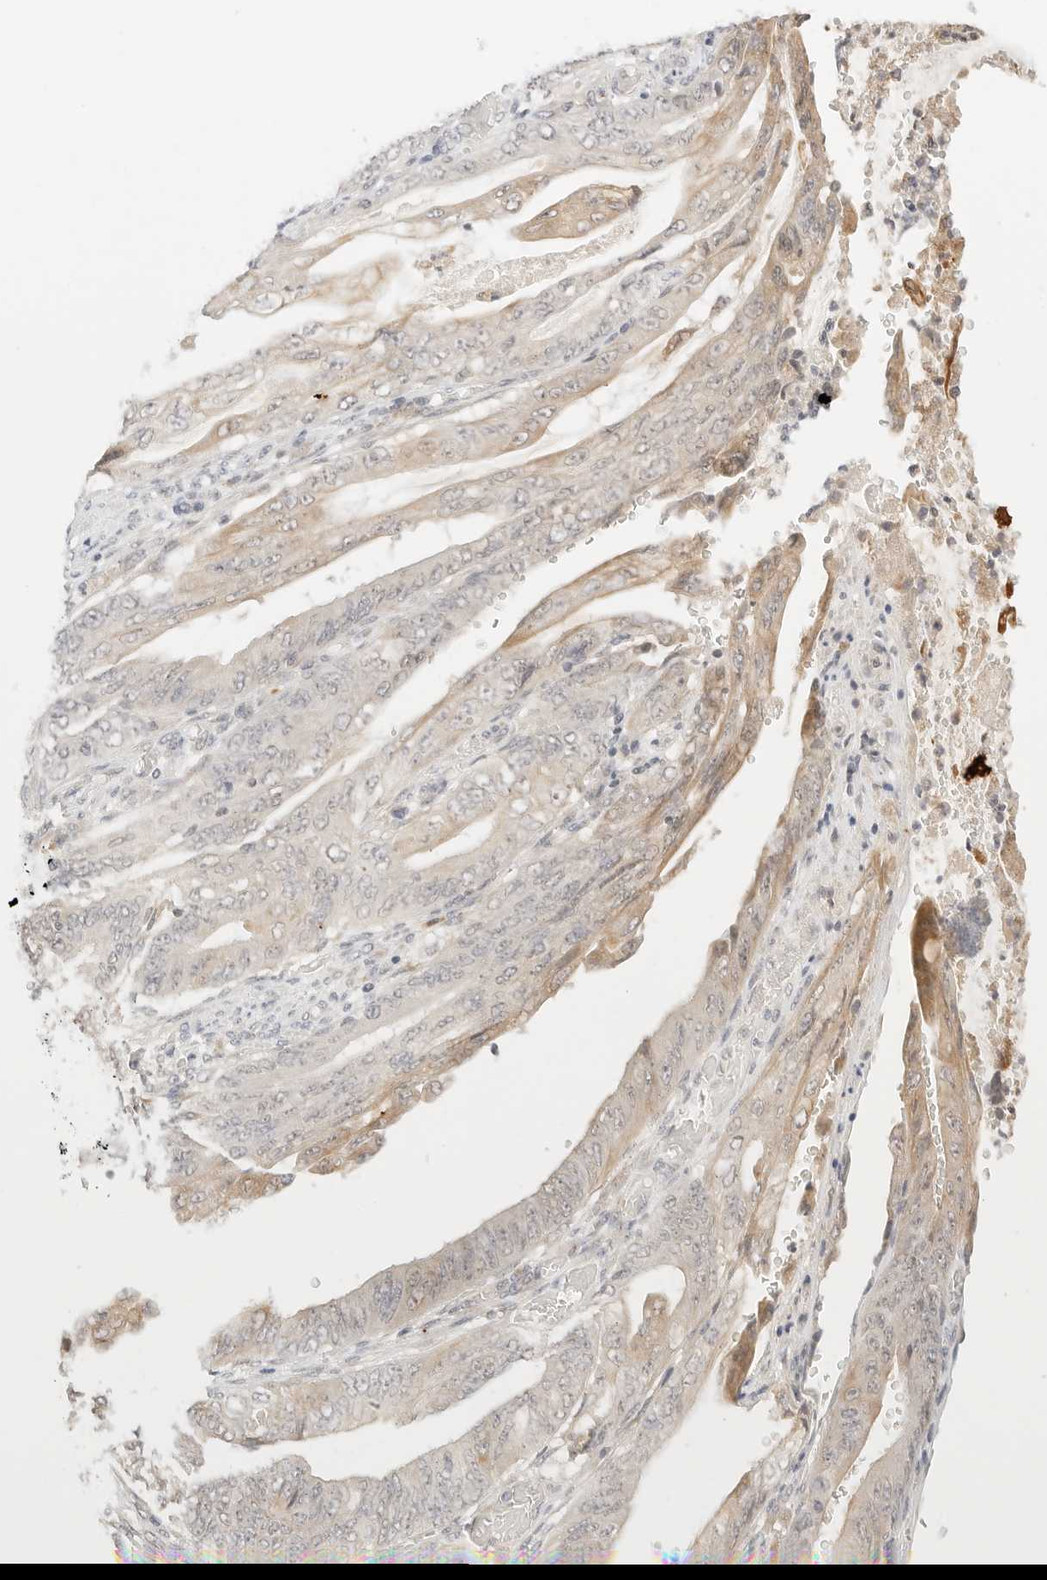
{"staining": {"intensity": "moderate", "quantity": "25%-75%", "location": "cytoplasmic/membranous"}, "tissue": "stomach cancer", "cell_type": "Tumor cells", "image_type": "cancer", "snomed": [{"axis": "morphology", "description": "Adenocarcinoma, NOS"}, {"axis": "topography", "description": "Stomach"}], "caption": "The photomicrograph demonstrates a brown stain indicating the presence of a protein in the cytoplasmic/membranous of tumor cells in stomach cancer (adenocarcinoma). The staining is performed using DAB brown chromogen to label protein expression. The nuclei are counter-stained blue using hematoxylin.", "gene": "SEPTIN4", "patient": {"sex": "female", "age": 73}}